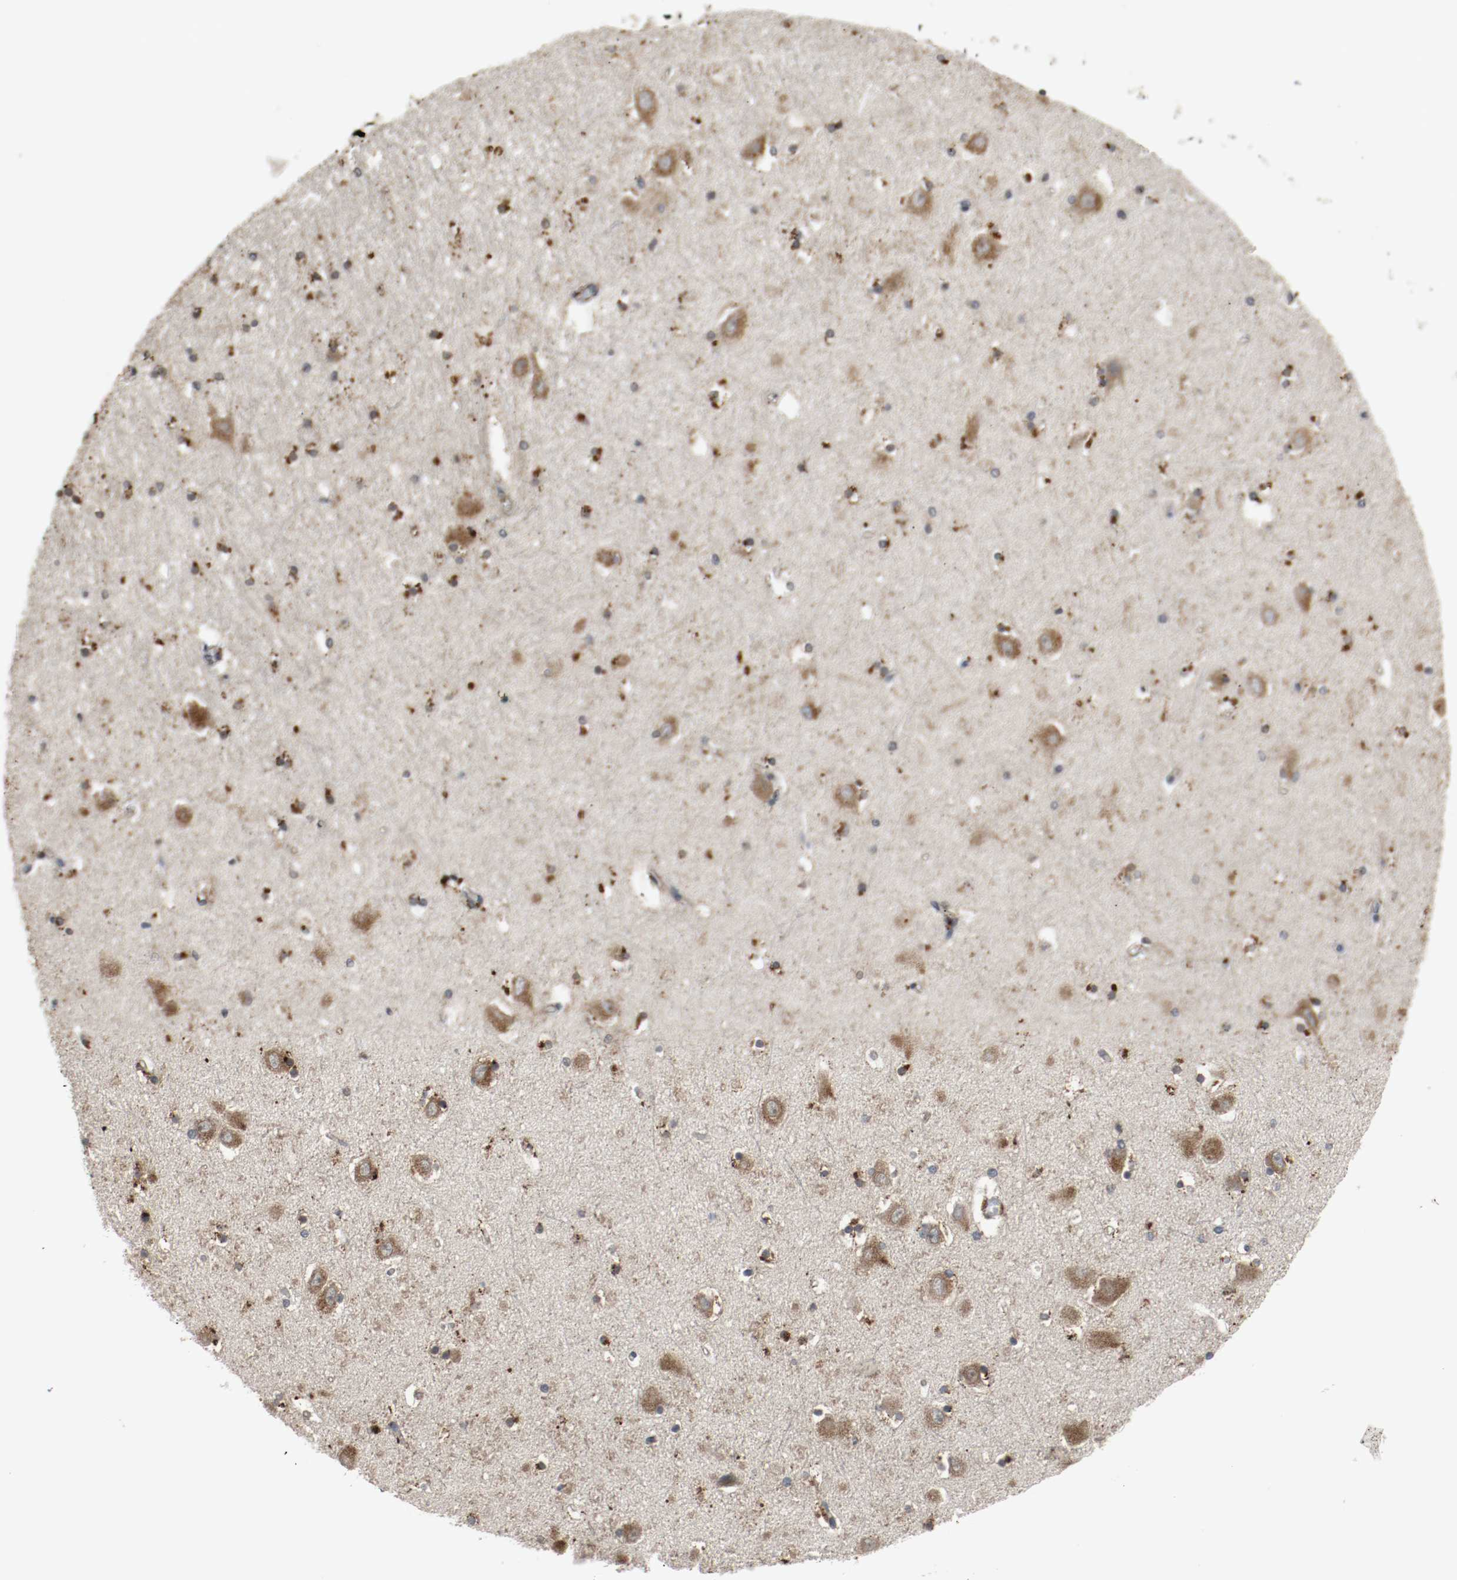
{"staining": {"intensity": "strong", "quantity": ">75%", "location": "cytoplasmic/membranous"}, "tissue": "hippocampus", "cell_type": "Glial cells", "image_type": "normal", "snomed": [{"axis": "morphology", "description": "Normal tissue, NOS"}, {"axis": "topography", "description": "Hippocampus"}], "caption": "This micrograph shows unremarkable hippocampus stained with immunohistochemistry (IHC) to label a protein in brown. The cytoplasmic/membranous of glial cells show strong positivity for the protein. Nuclei are counter-stained blue.", "gene": "LAMP2", "patient": {"sex": "male", "age": 45}}